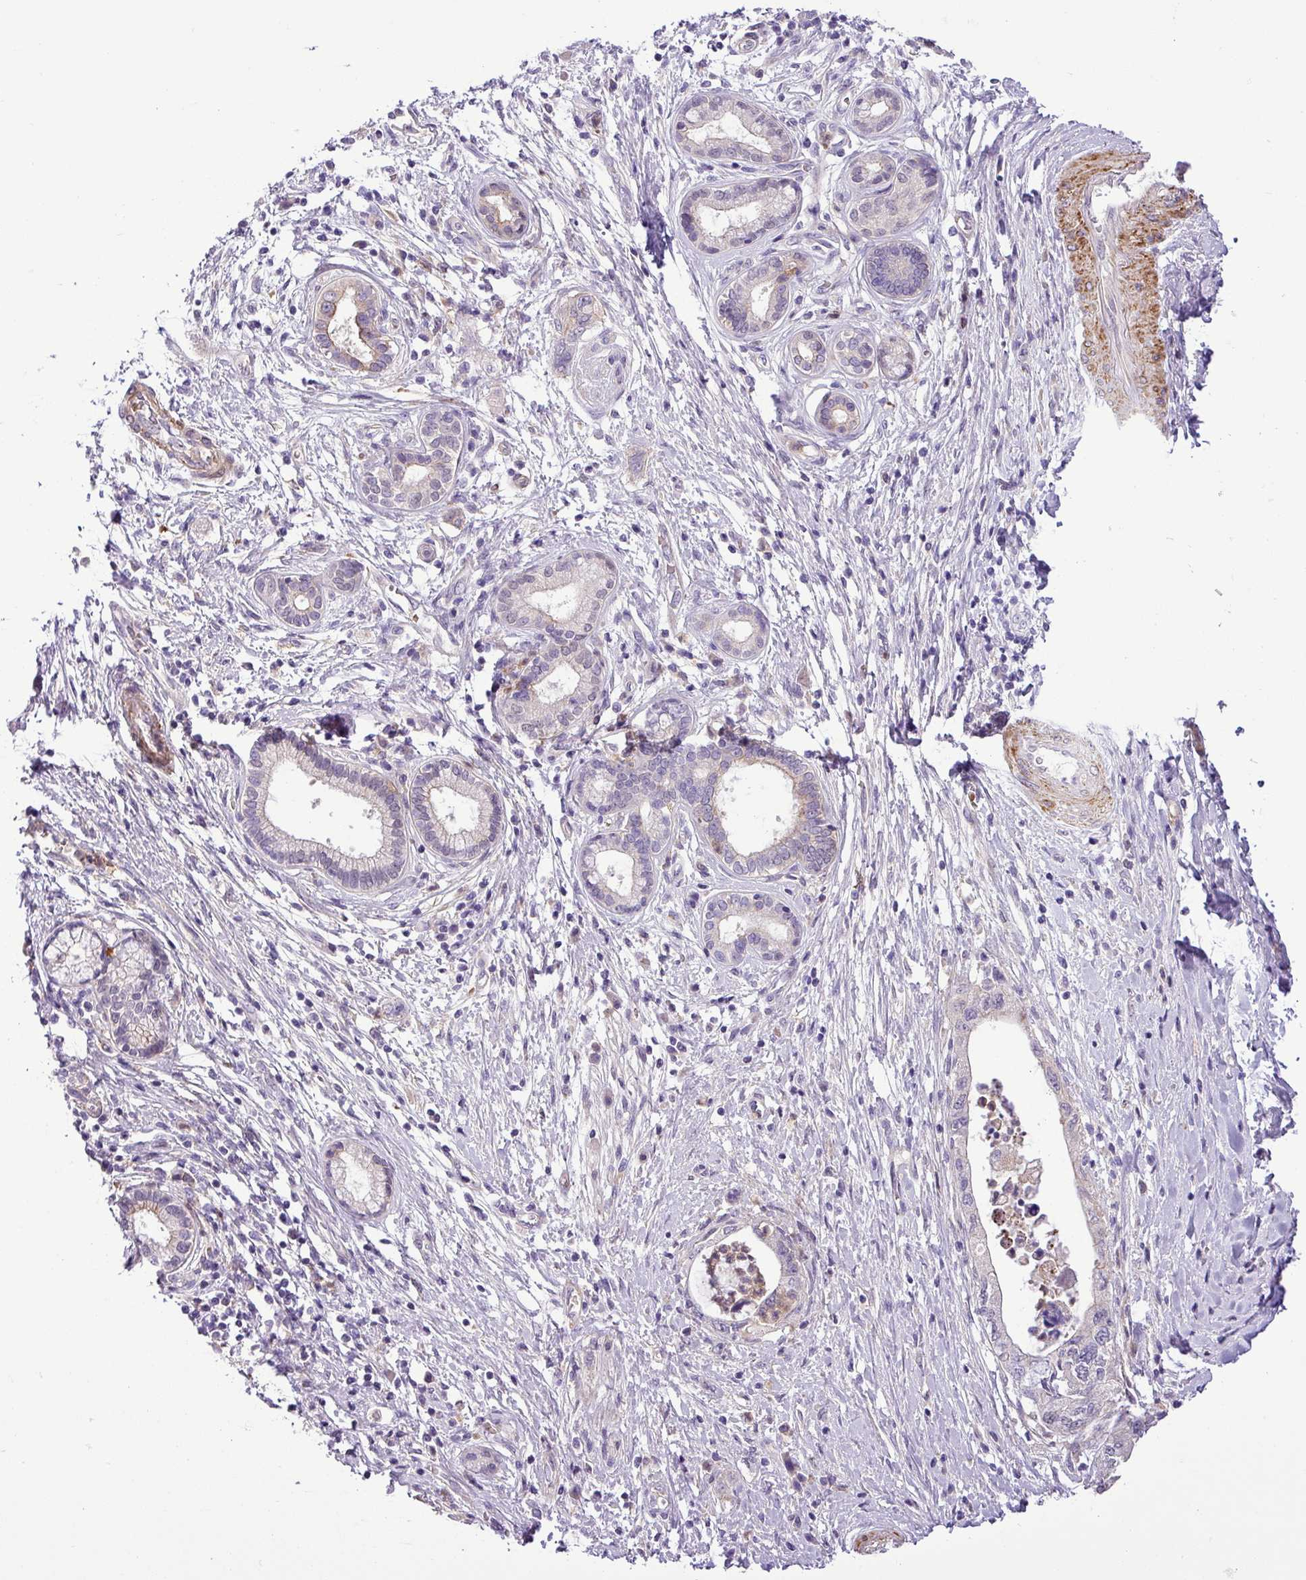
{"staining": {"intensity": "negative", "quantity": "none", "location": "none"}, "tissue": "pancreatic cancer", "cell_type": "Tumor cells", "image_type": "cancer", "snomed": [{"axis": "morphology", "description": "Adenocarcinoma, NOS"}, {"axis": "topography", "description": "Pancreas"}], "caption": "This is an immunohistochemistry micrograph of human pancreatic adenocarcinoma. There is no positivity in tumor cells.", "gene": "NBEAL2", "patient": {"sex": "female", "age": 73}}